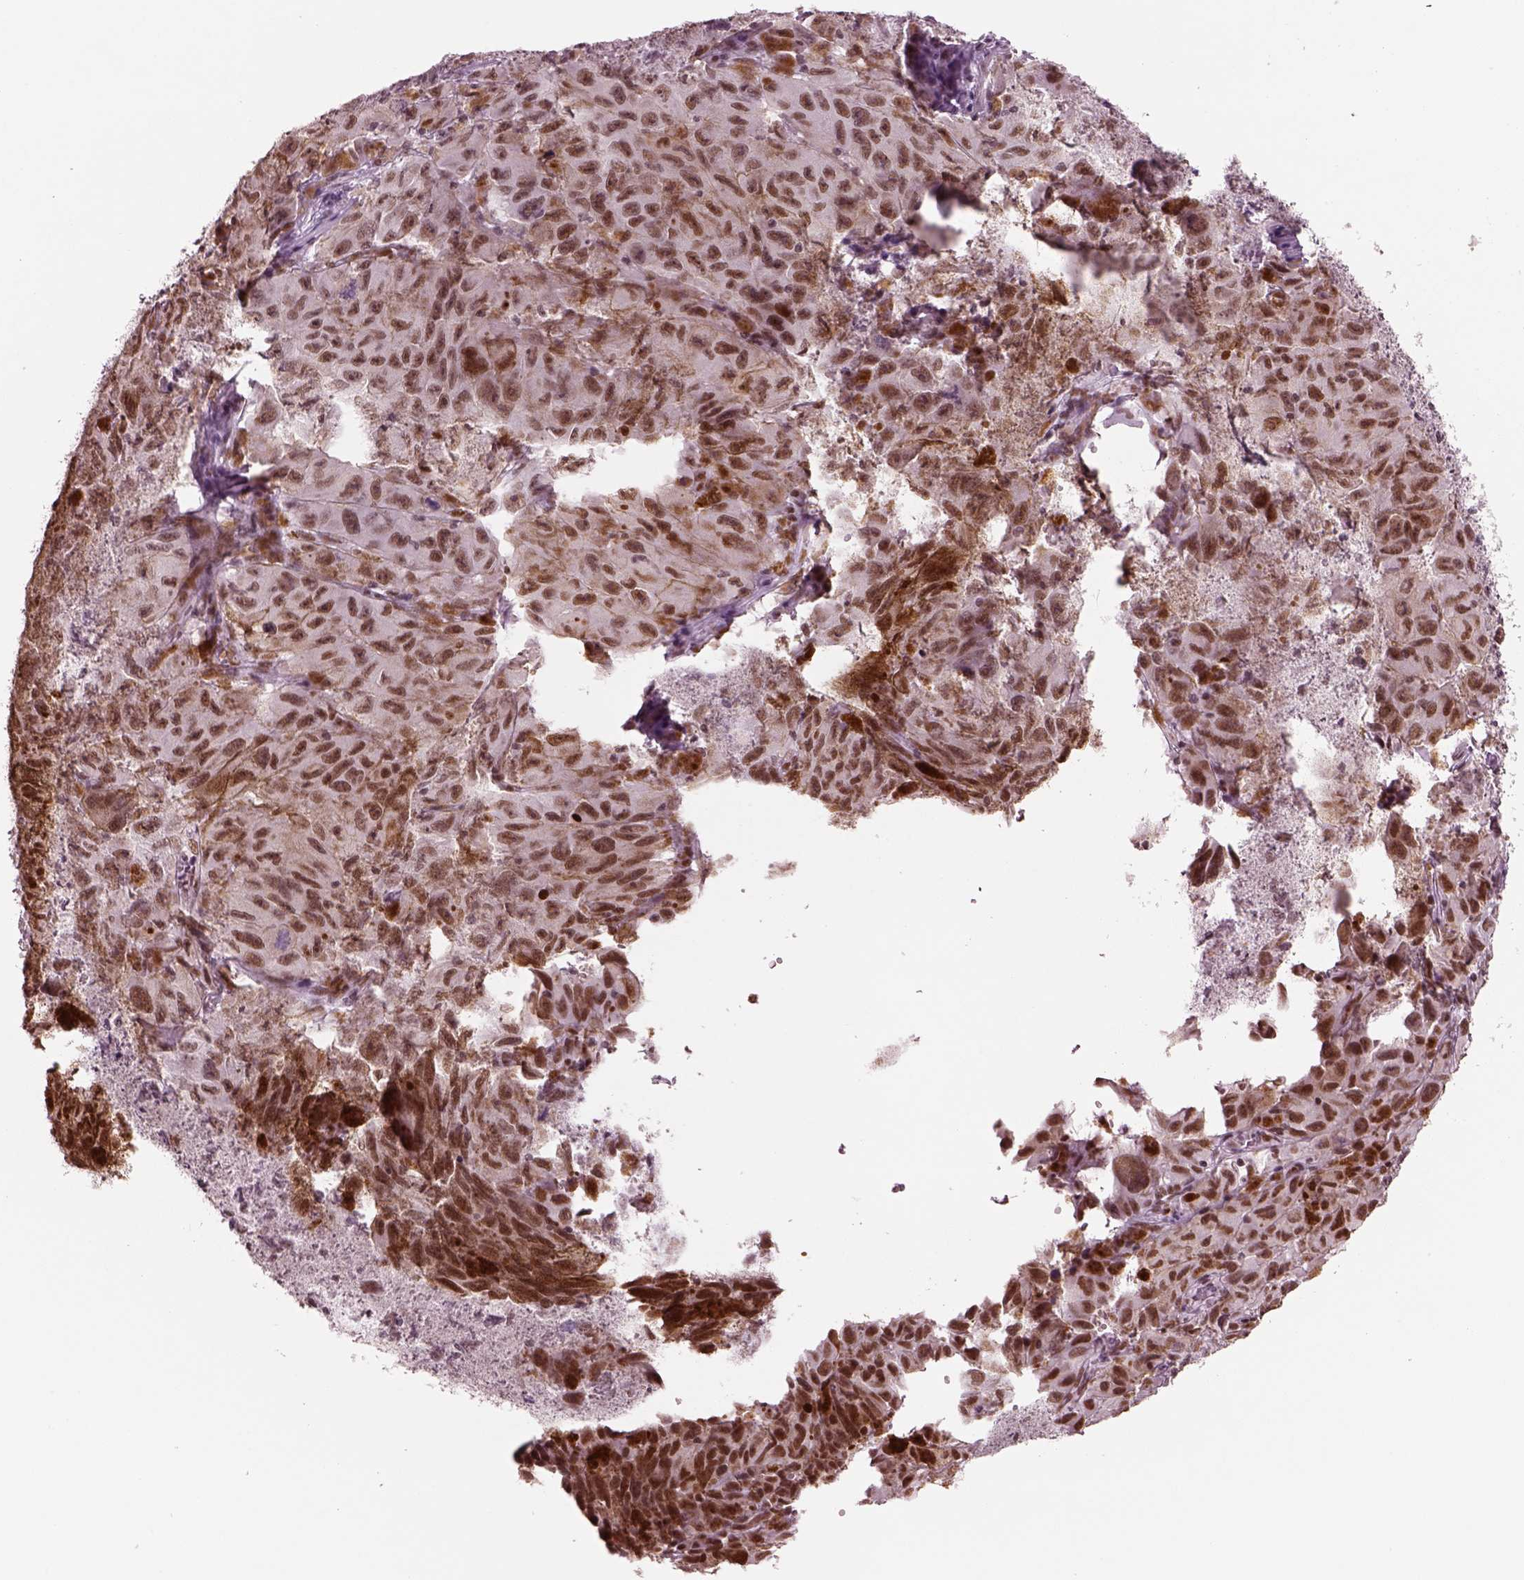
{"staining": {"intensity": "strong", "quantity": "25%-75%", "location": "nuclear"}, "tissue": "melanoma", "cell_type": "Tumor cells", "image_type": "cancer", "snomed": [{"axis": "morphology", "description": "Malignant melanoma, NOS"}, {"axis": "topography", "description": "Vulva, labia, clitoris and Bartholin´s gland, NO"}], "caption": "Protein expression analysis of melanoma exhibits strong nuclear expression in about 25%-75% of tumor cells.", "gene": "SEPHS1", "patient": {"sex": "female", "age": 75}}